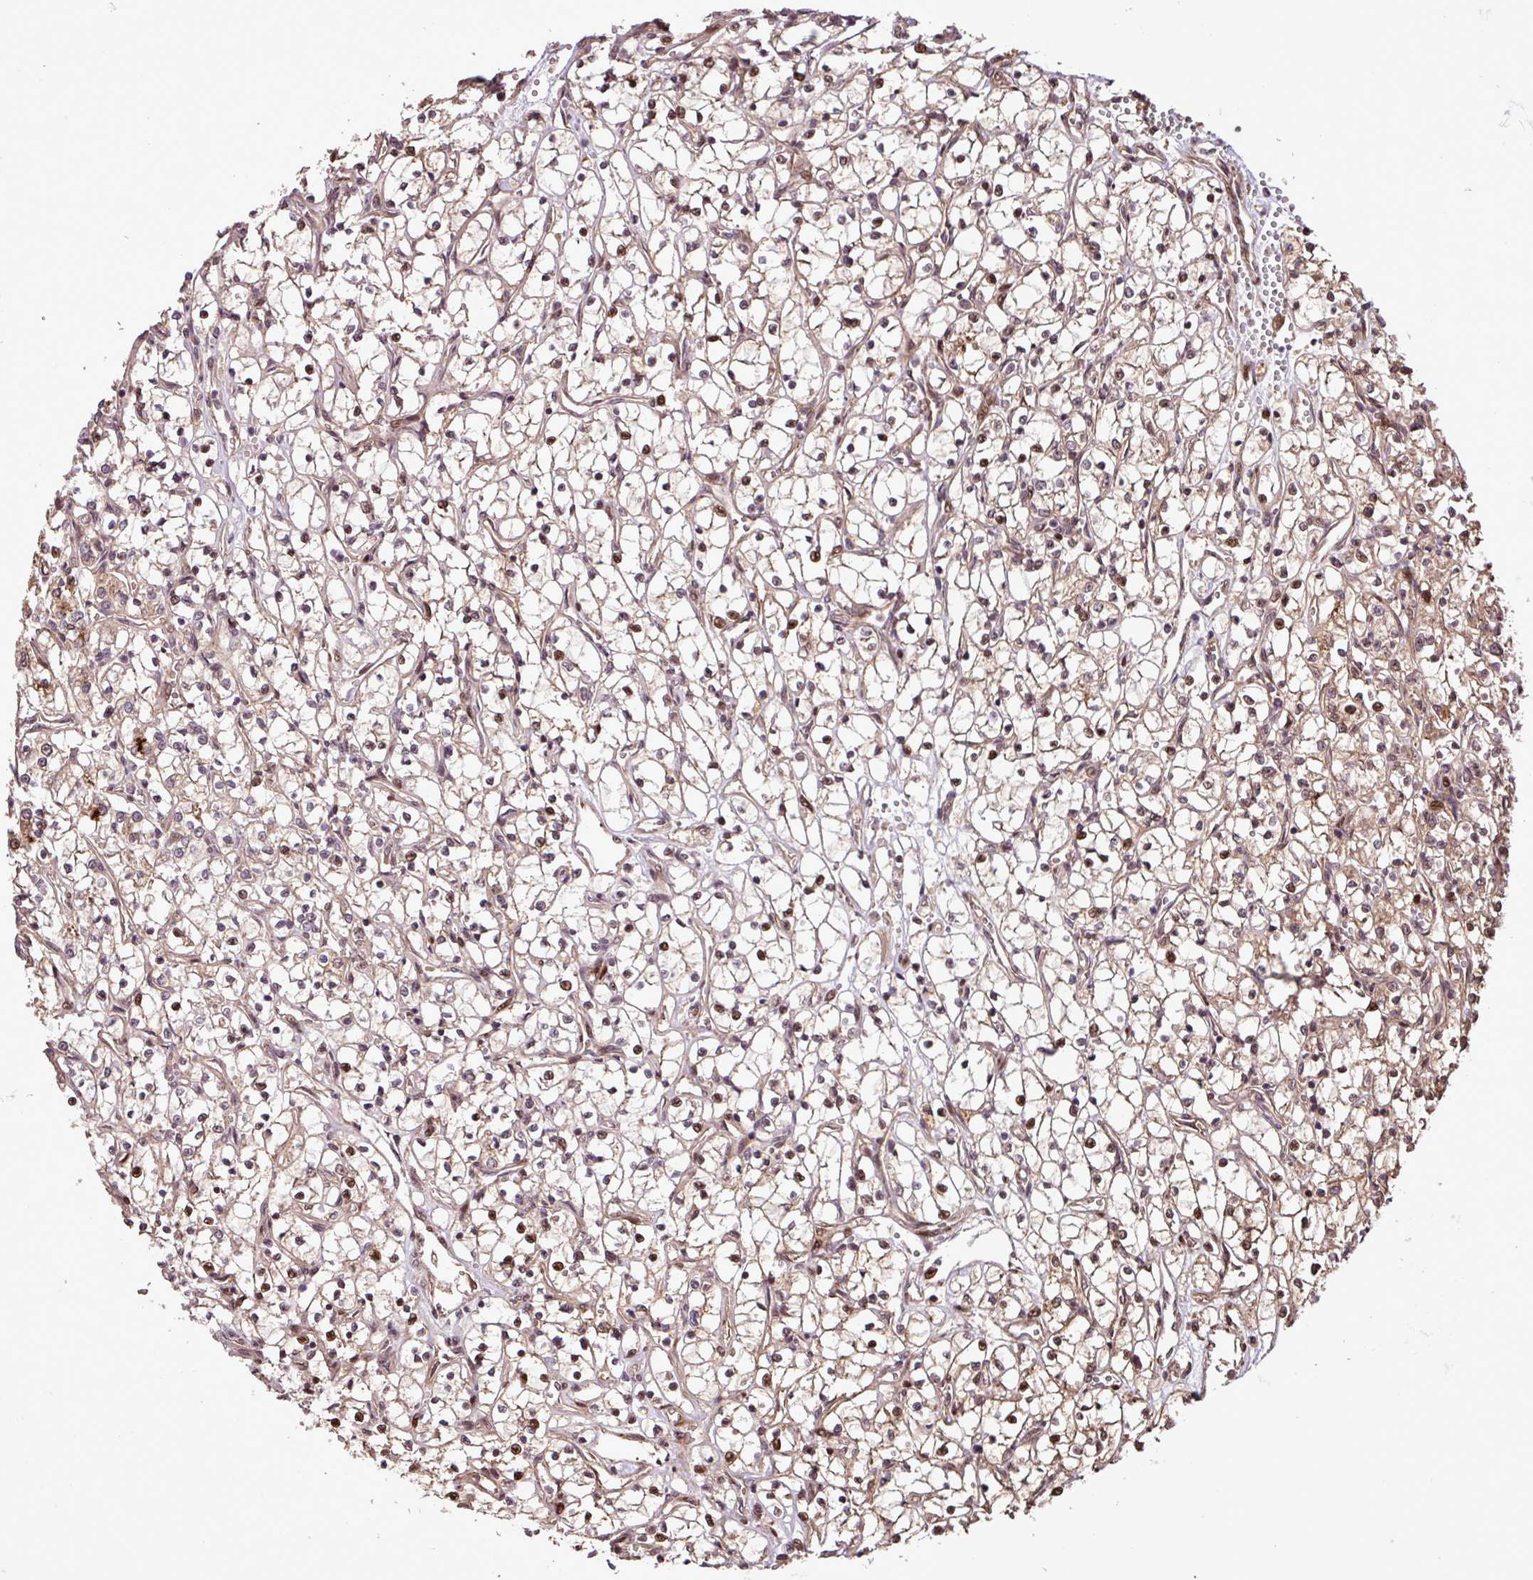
{"staining": {"intensity": "moderate", "quantity": "25%-75%", "location": "nuclear"}, "tissue": "renal cancer", "cell_type": "Tumor cells", "image_type": "cancer", "snomed": [{"axis": "morphology", "description": "Adenocarcinoma, NOS"}, {"axis": "topography", "description": "Kidney"}], "caption": "Brown immunohistochemical staining in adenocarcinoma (renal) shows moderate nuclear positivity in approximately 25%-75% of tumor cells.", "gene": "SLC22A24", "patient": {"sex": "female", "age": 69}}